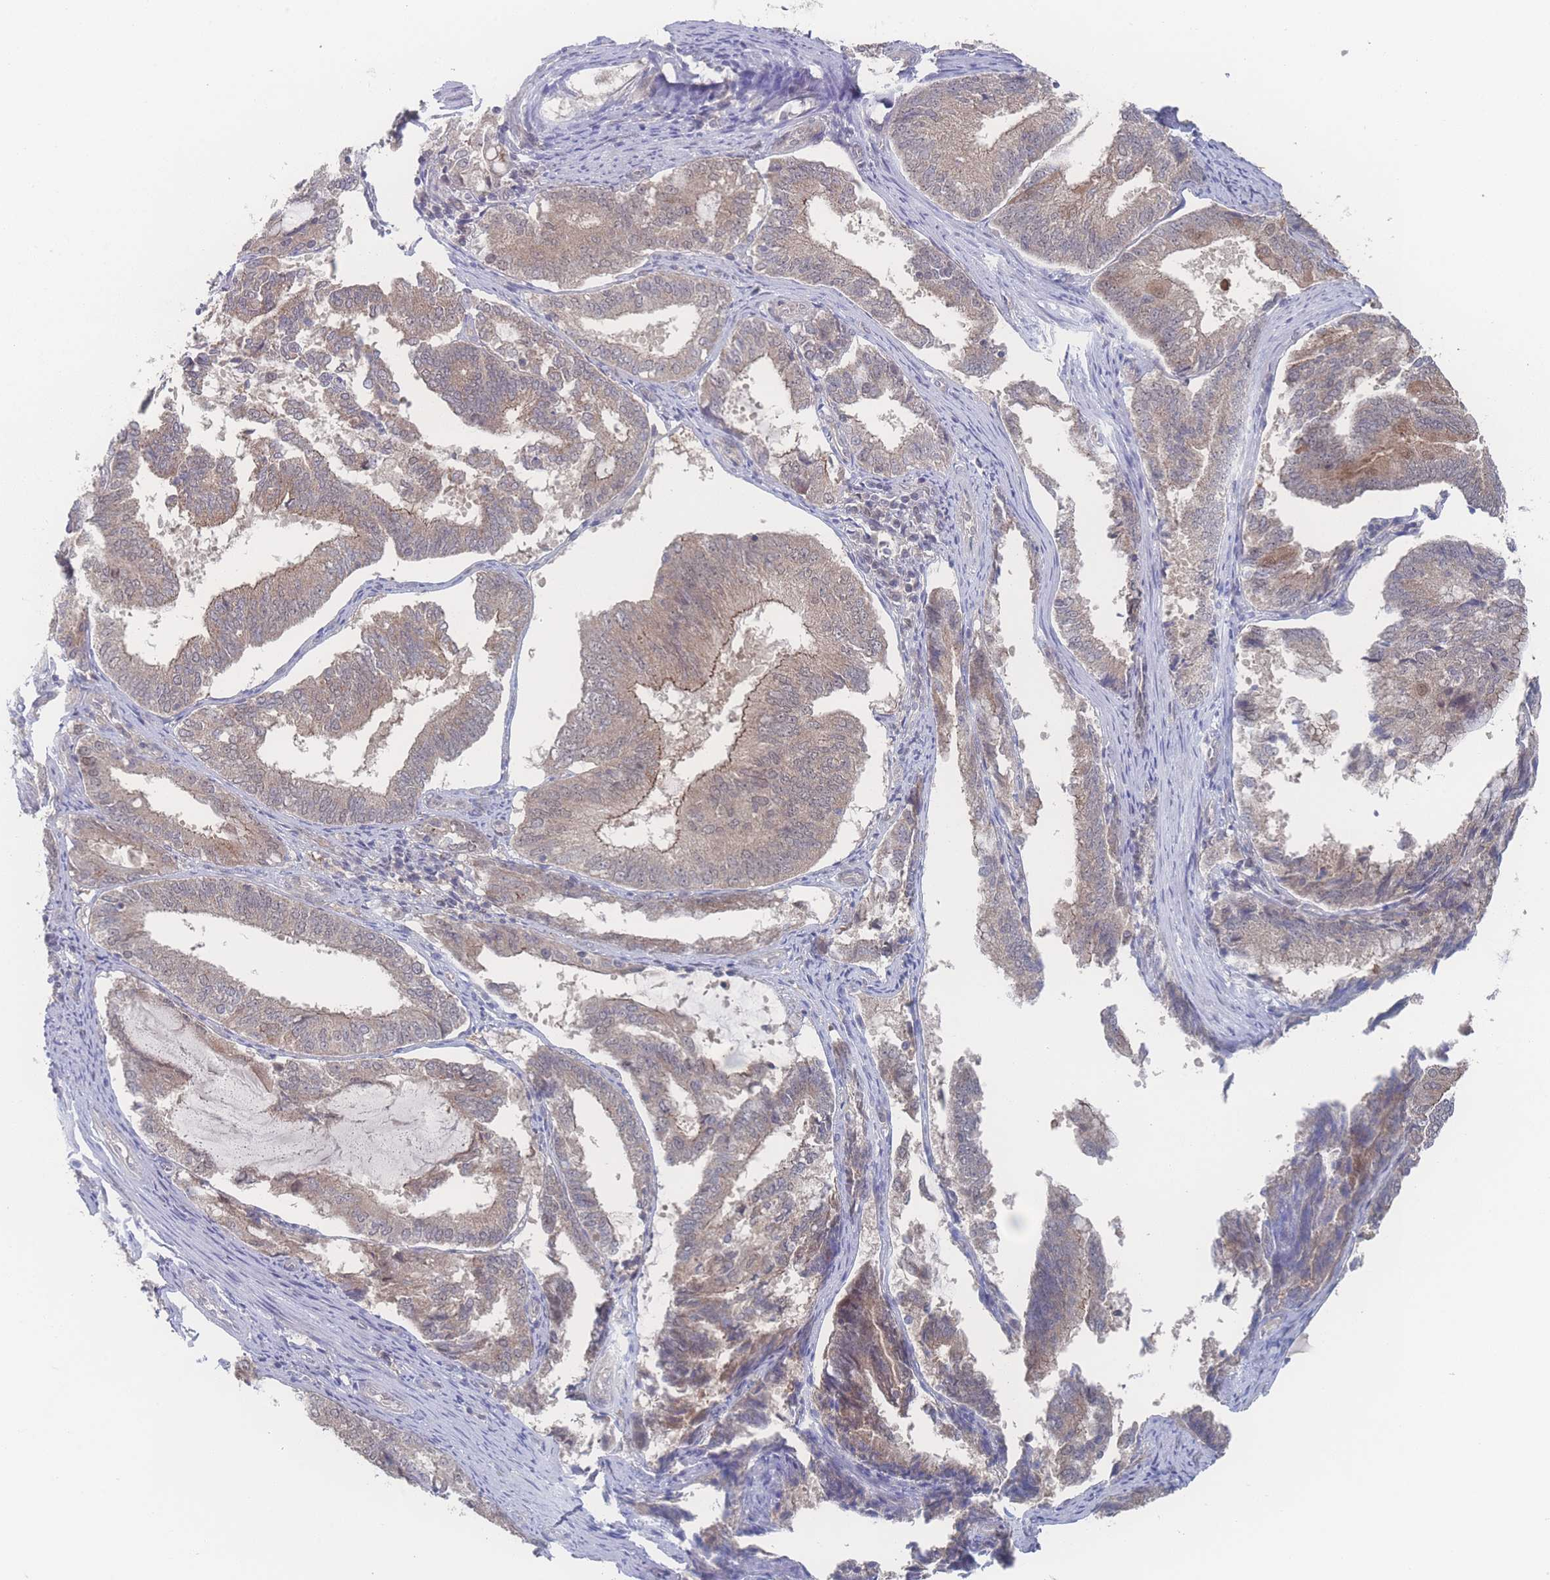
{"staining": {"intensity": "moderate", "quantity": "<25%", "location": "cytoplasmic/membranous"}, "tissue": "endometrial cancer", "cell_type": "Tumor cells", "image_type": "cancer", "snomed": [{"axis": "morphology", "description": "Adenocarcinoma, NOS"}, {"axis": "topography", "description": "Endometrium"}], "caption": "DAB (3,3'-diaminobenzidine) immunohistochemical staining of endometrial cancer (adenocarcinoma) demonstrates moderate cytoplasmic/membranous protein positivity in about <25% of tumor cells.", "gene": "NBEAL1", "patient": {"sex": "female", "age": 81}}